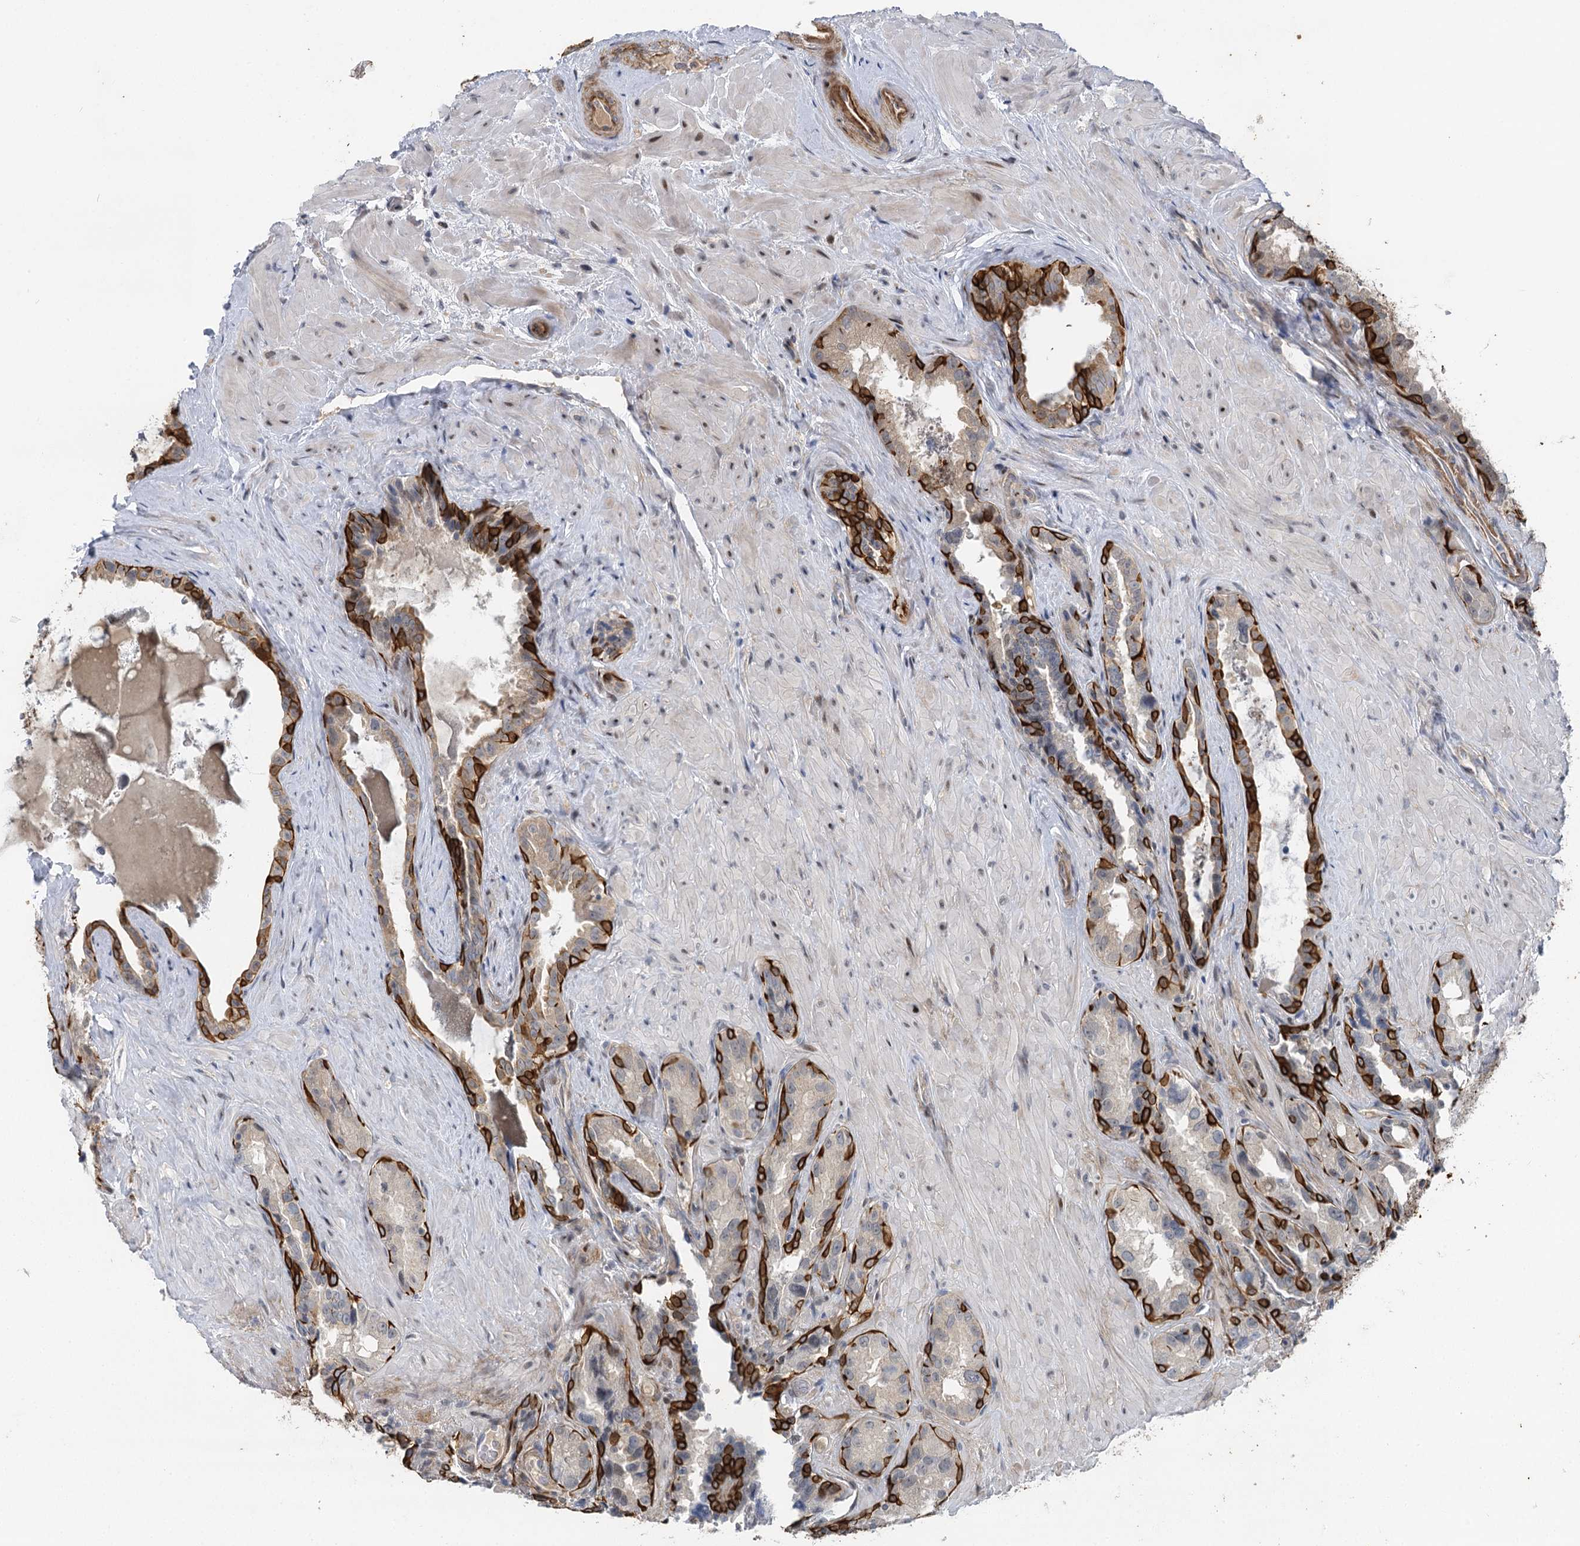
{"staining": {"intensity": "strong", "quantity": "25%-75%", "location": "cytoplasmic/membranous"}, "tissue": "seminal vesicle", "cell_type": "Glandular cells", "image_type": "normal", "snomed": [{"axis": "morphology", "description": "Normal tissue, NOS"}, {"axis": "topography", "description": "Seminal veicle"}, {"axis": "topography", "description": "Peripheral nerve tissue"}], "caption": "Glandular cells exhibit high levels of strong cytoplasmic/membranous staining in approximately 25%-75% of cells in benign human seminal vesicle.", "gene": "IL11RA", "patient": {"sex": "male", "age": 67}}